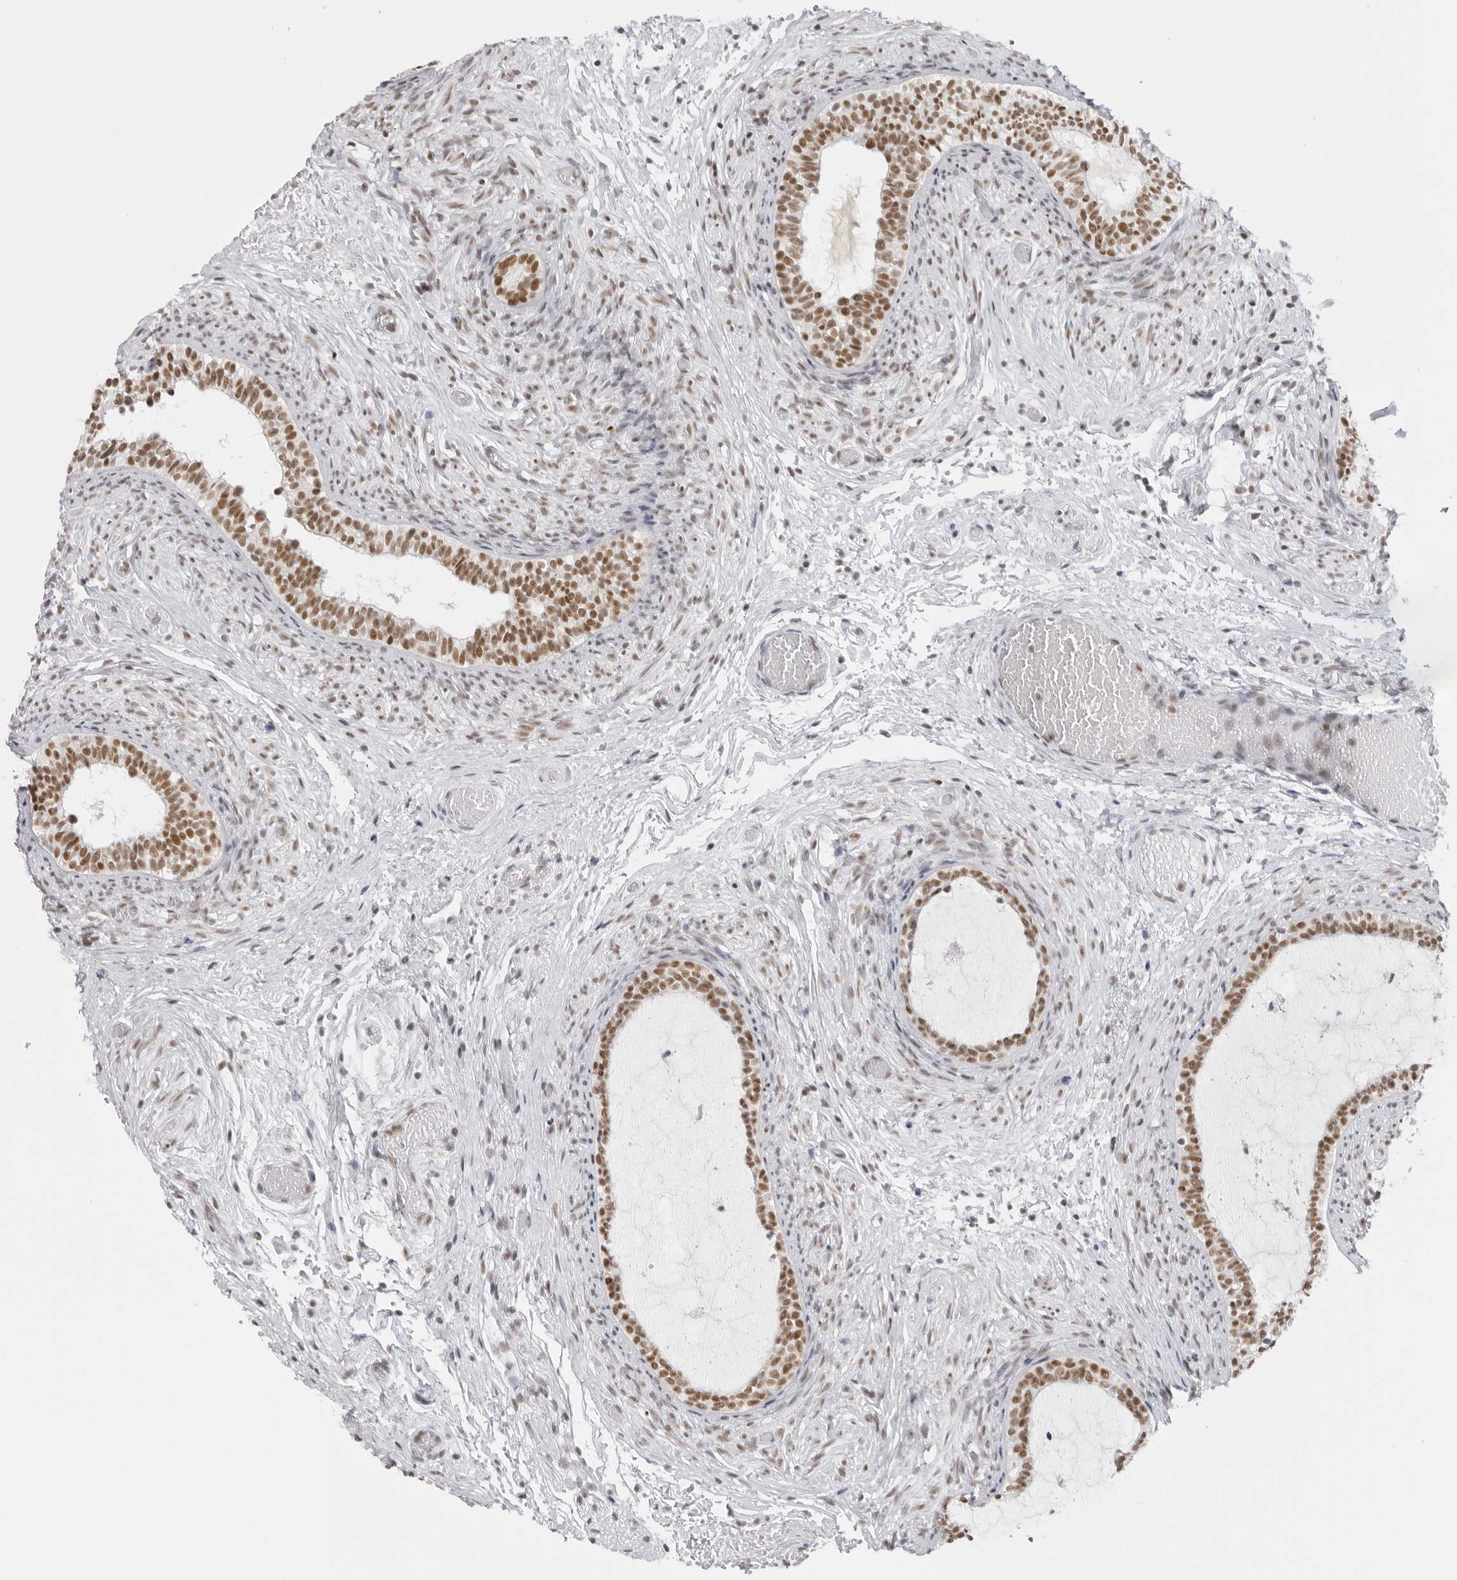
{"staining": {"intensity": "moderate", "quantity": ">75%", "location": "nuclear"}, "tissue": "epididymis", "cell_type": "Glandular cells", "image_type": "normal", "snomed": [{"axis": "morphology", "description": "Normal tissue, NOS"}, {"axis": "topography", "description": "Epididymis"}], "caption": "Protein staining of unremarkable epididymis demonstrates moderate nuclear expression in about >75% of glandular cells.", "gene": "RPA2", "patient": {"sex": "male", "age": 5}}